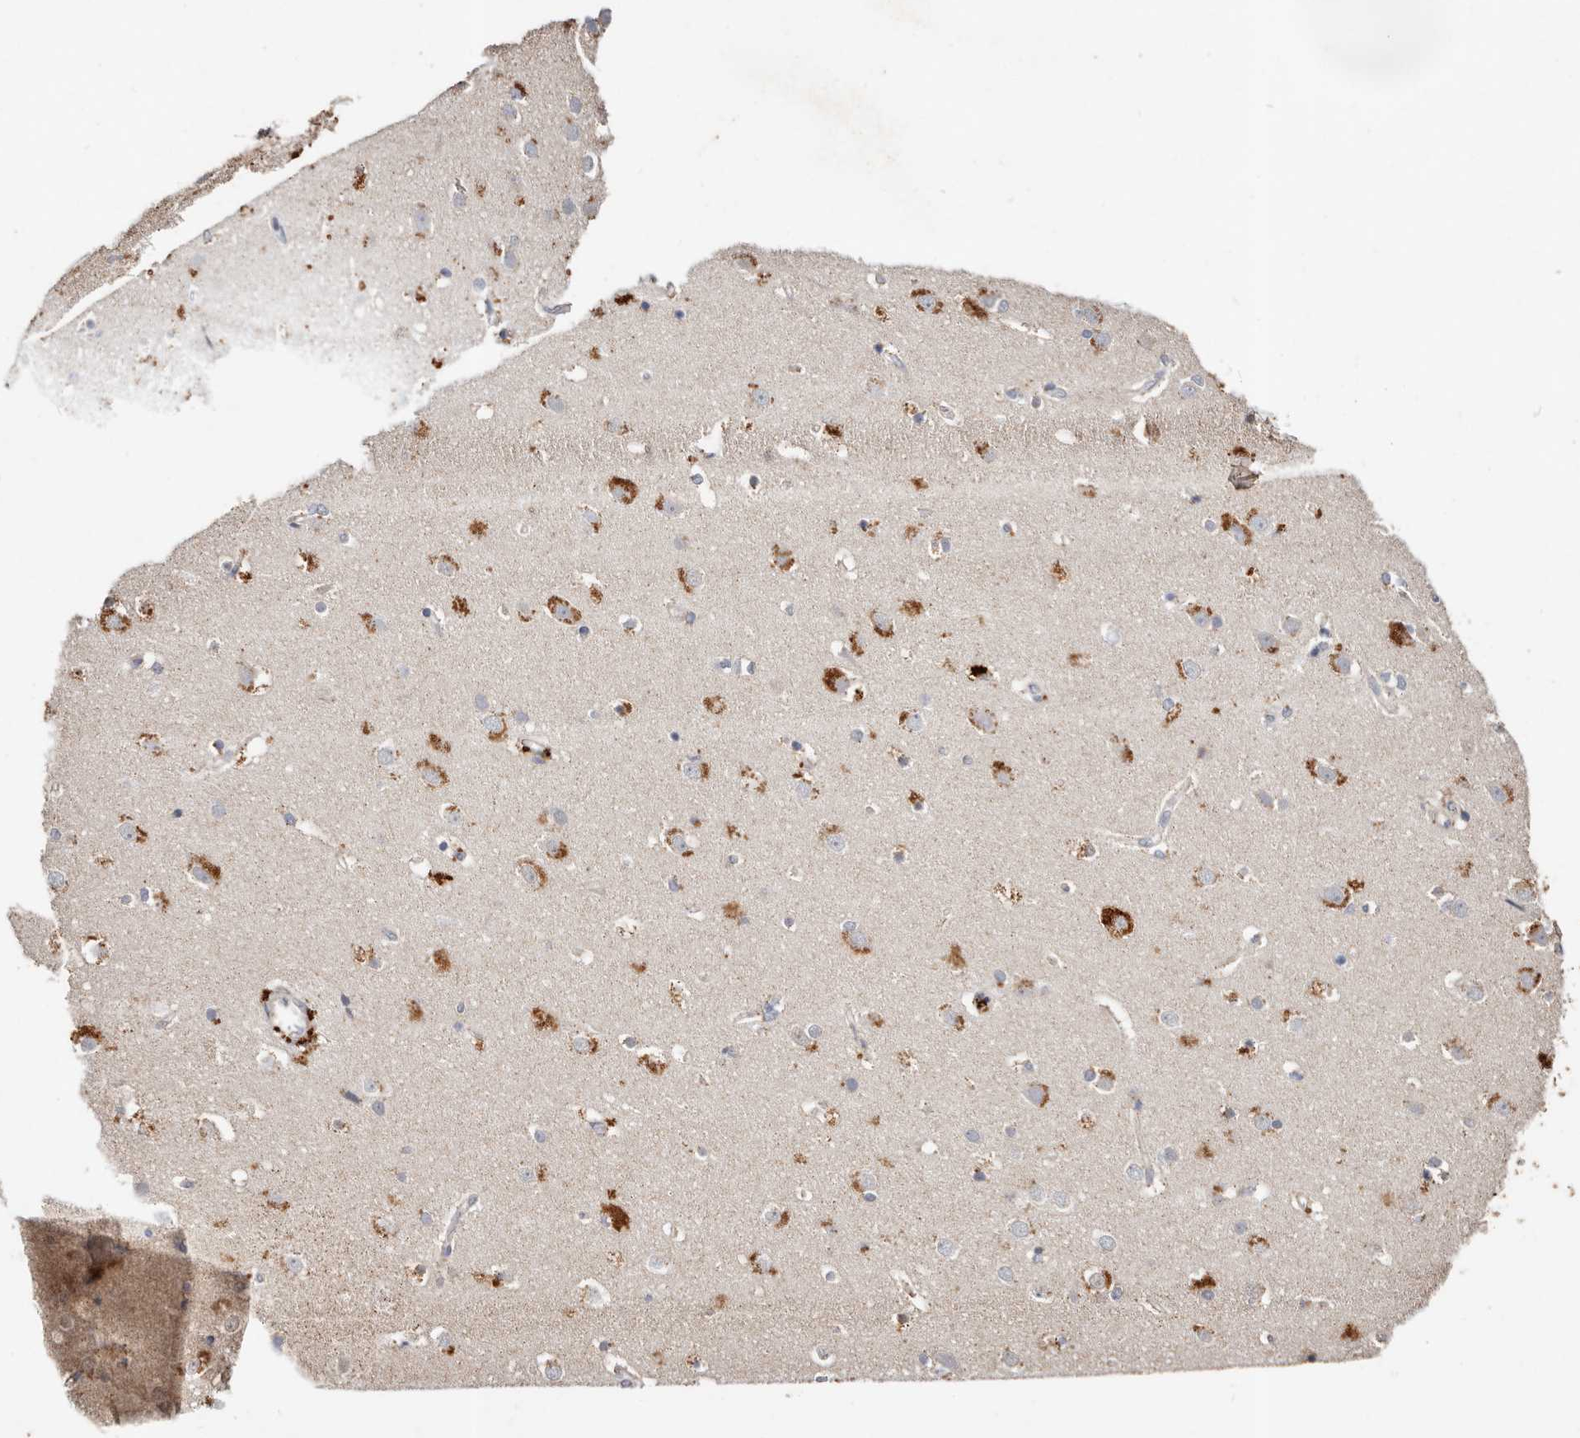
{"staining": {"intensity": "strong", "quantity": "<25%", "location": "cytoplasmic/membranous"}, "tissue": "cerebral cortex", "cell_type": "Endothelial cells", "image_type": "normal", "snomed": [{"axis": "morphology", "description": "Normal tissue, NOS"}, {"axis": "topography", "description": "Cerebral cortex"}], "caption": "Immunohistochemical staining of normal human cerebral cortex reveals <25% levels of strong cytoplasmic/membranous protein expression in approximately <25% of endothelial cells.", "gene": "THBS3", "patient": {"sex": "male", "age": 54}}